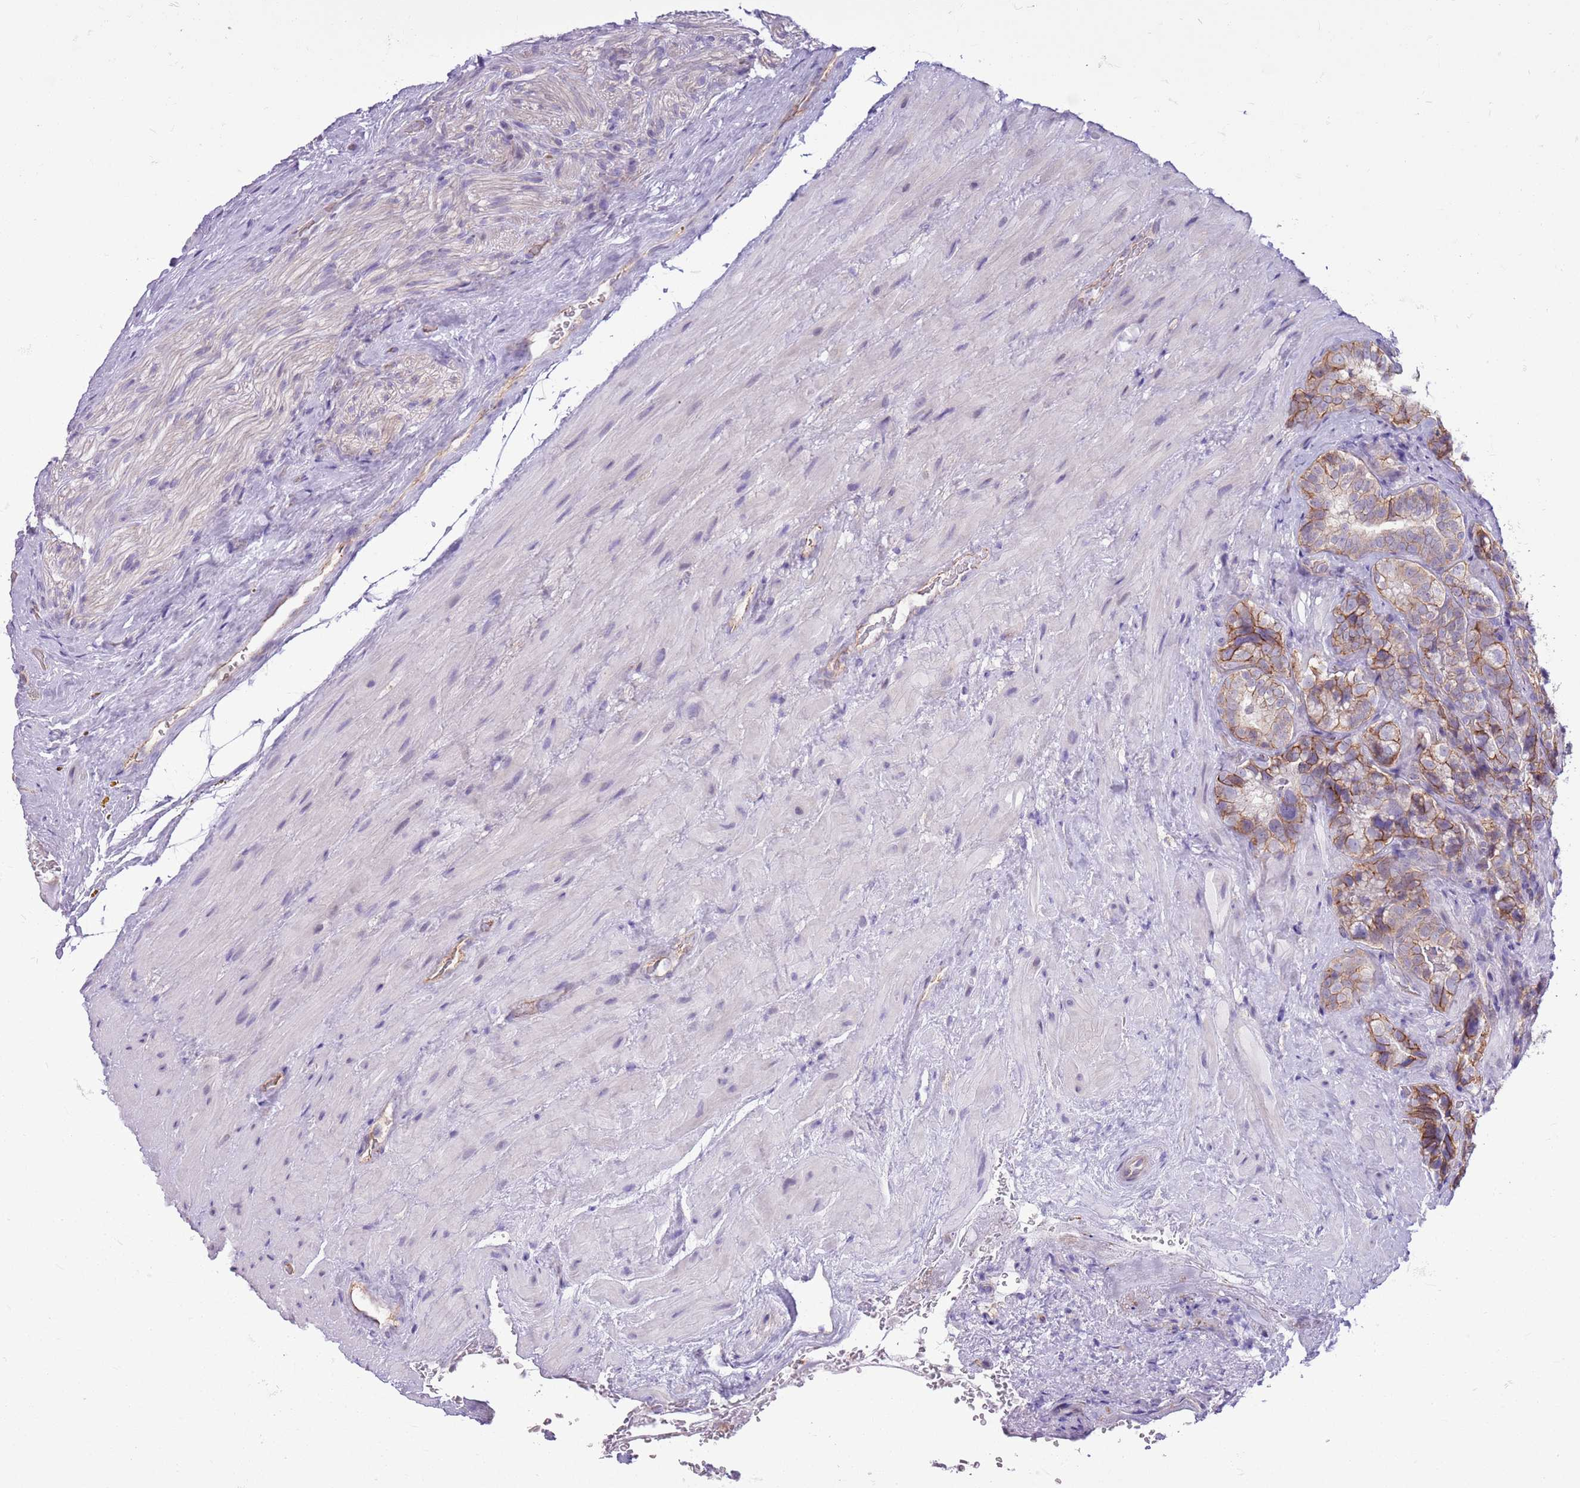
{"staining": {"intensity": "moderate", "quantity": "25%-75%", "location": "cytoplasmic/membranous"}, "tissue": "seminal vesicle", "cell_type": "Glandular cells", "image_type": "normal", "snomed": [{"axis": "morphology", "description": "Normal tissue, NOS"}, {"axis": "topography", "description": "Seminal veicle"}, {"axis": "topography", "description": "Peripheral nerve tissue"}], "caption": "IHC image of unremarkable human seminal vesicle stained for a protein (brown), which reveals medium levels of moderate cytoplasmic/membranous expression in about 25%-75% of glandular cells.", "gene": "PARP8", "patient": {"sex": "male", "age": 67}}